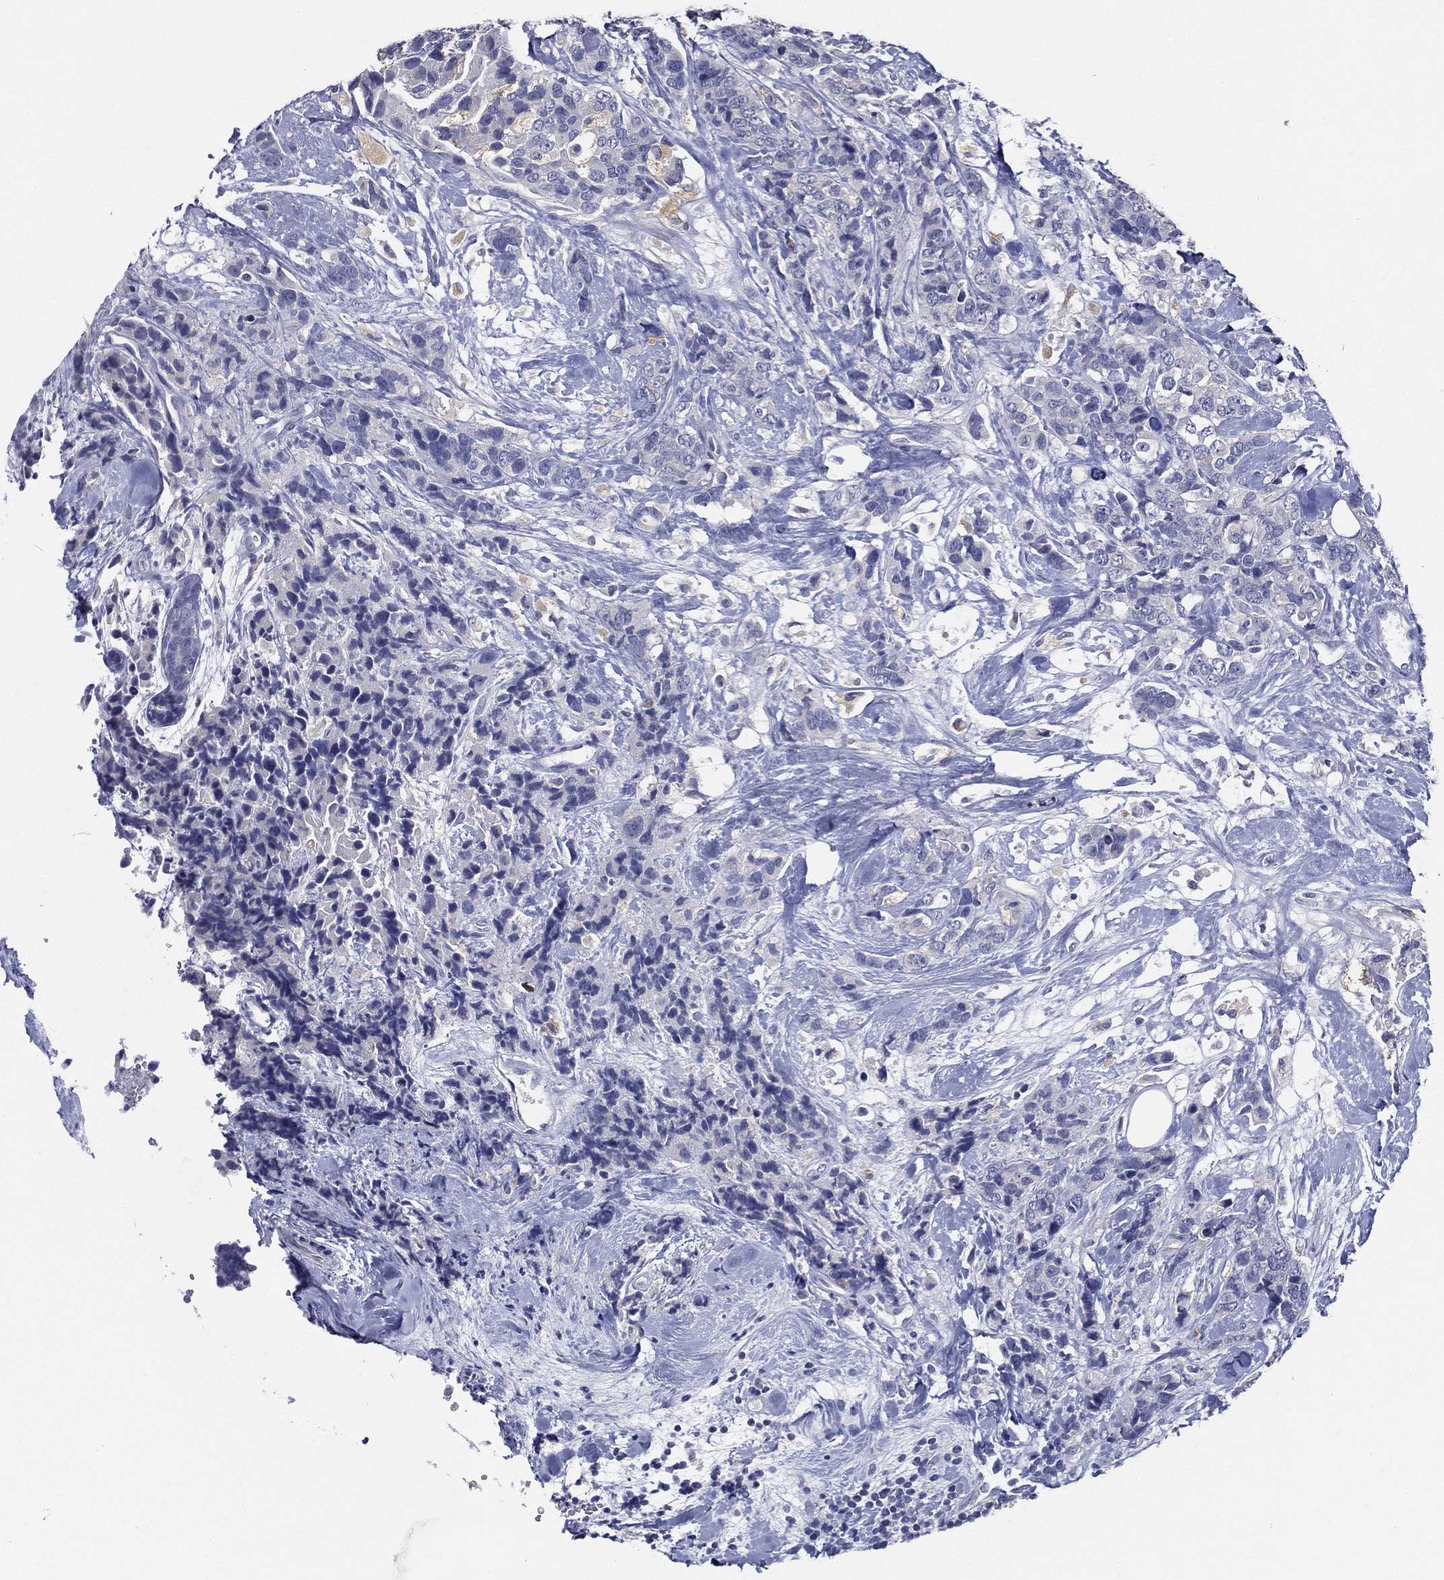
{"staining": {"intensity": "negative", "quantity": "none", "location": "none"}, "tissue": "breast cancer", "cell_type": "Tumor cells", "image_type": "cancer", "snomed": [{"axis": "morphology", "description": "Lobular carcinoma"}, {"axis": "topography", "description": "Breast"}], "caption": "The histopathology image demonstrates no staining of tumor cells in breast cancer.", "gene": "SLC13A4", "patient": {"sex": "female", "age": 59}}